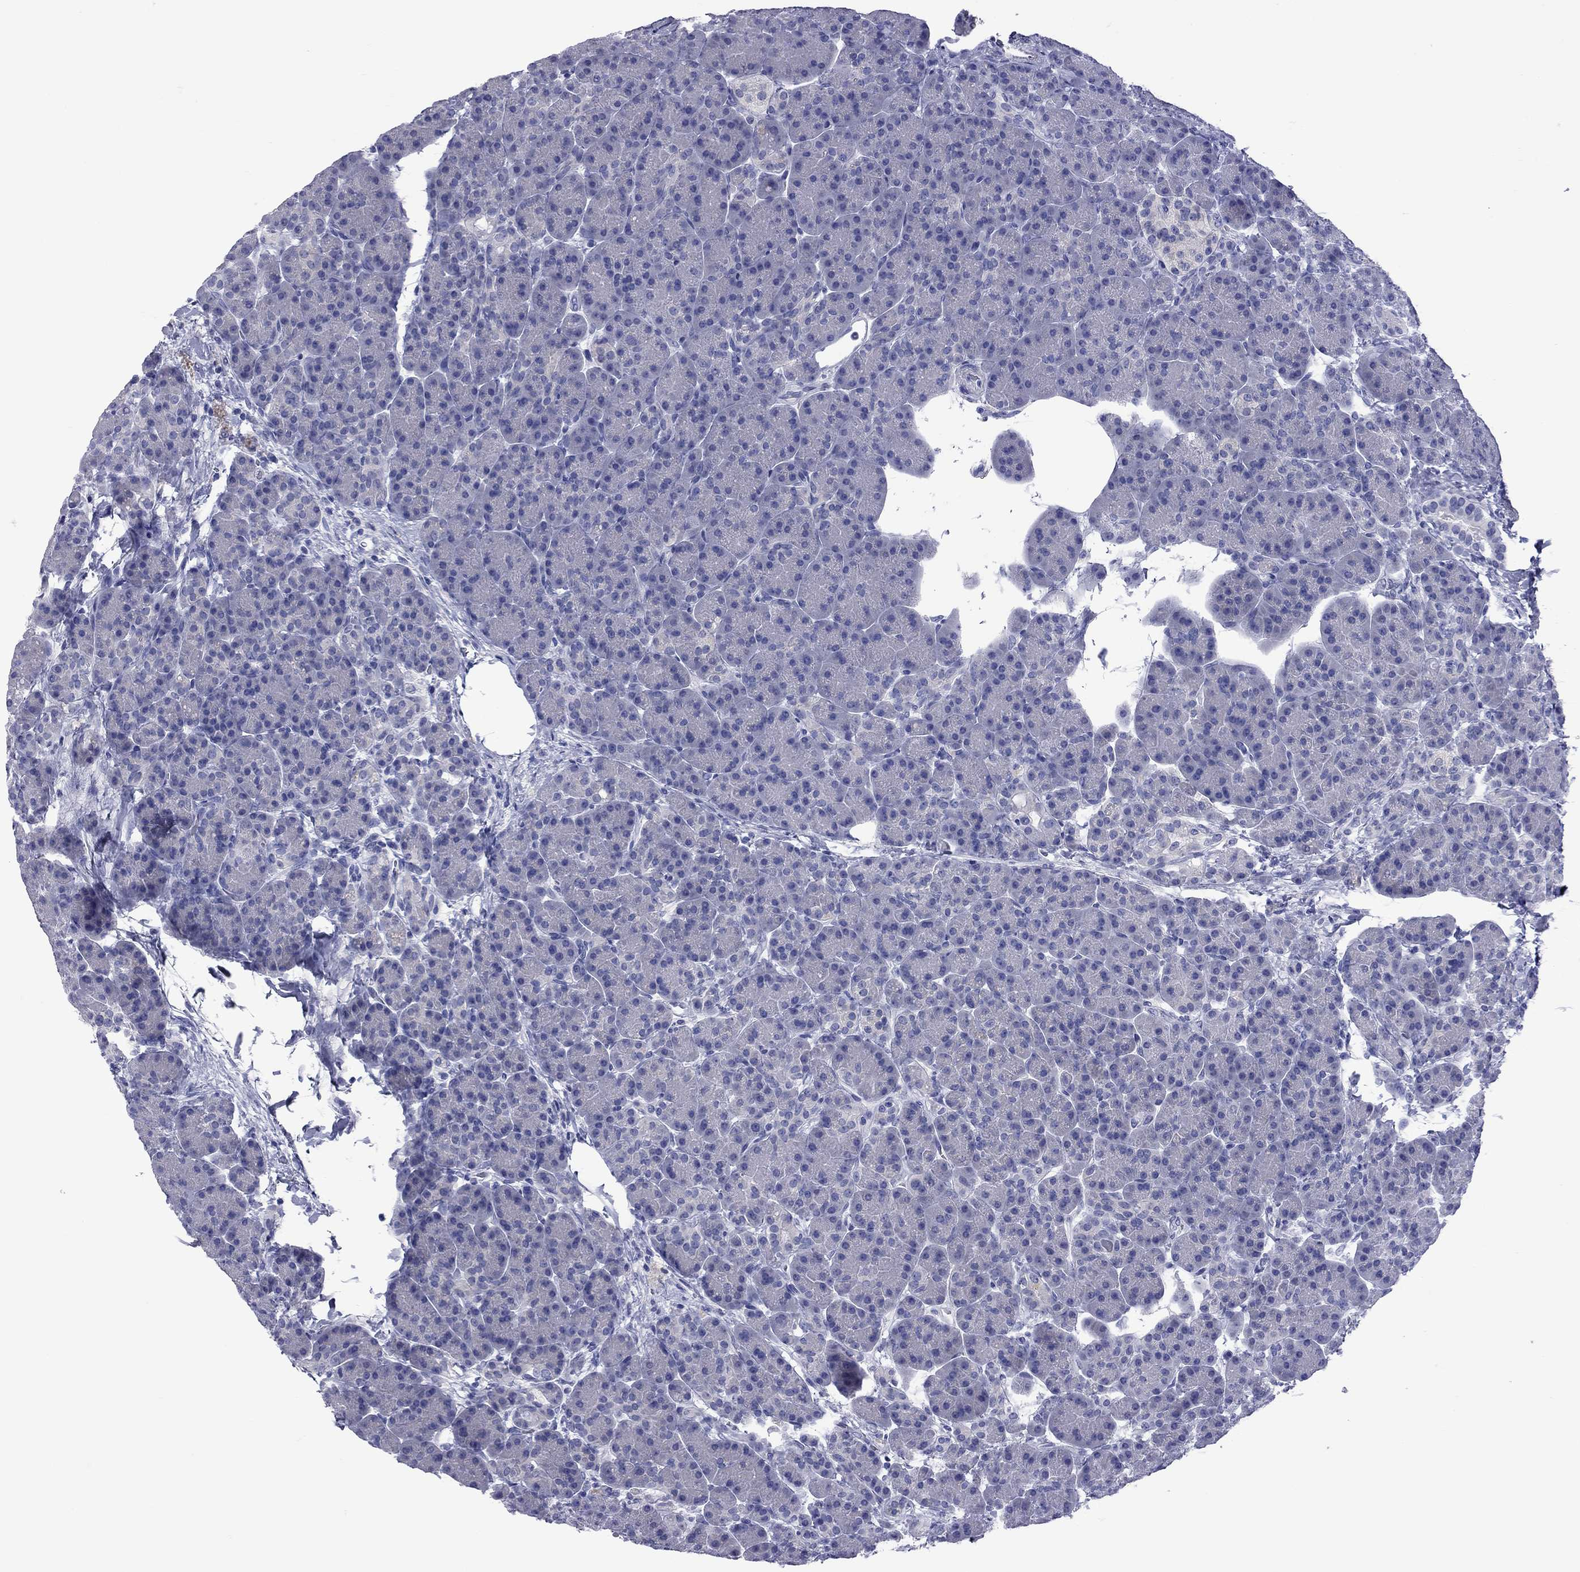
{"staining": {"intensity": "negative", "quantity": "none", "location": "none"}, "tissue": "pancreas", "cell_type": "Exocrine glandular cells", "image_type": "normal", "snomed": [{"axis": "morphology", "description": "Normal tissue, NOS"}, {"axis": "topography", "description": "Pancreas"}], "caption": "The image displays no staining of exocrine glandular cells in normal pancreas.", "gene": "EPPIN", "patient": {"sex": "female", "age": 63}}